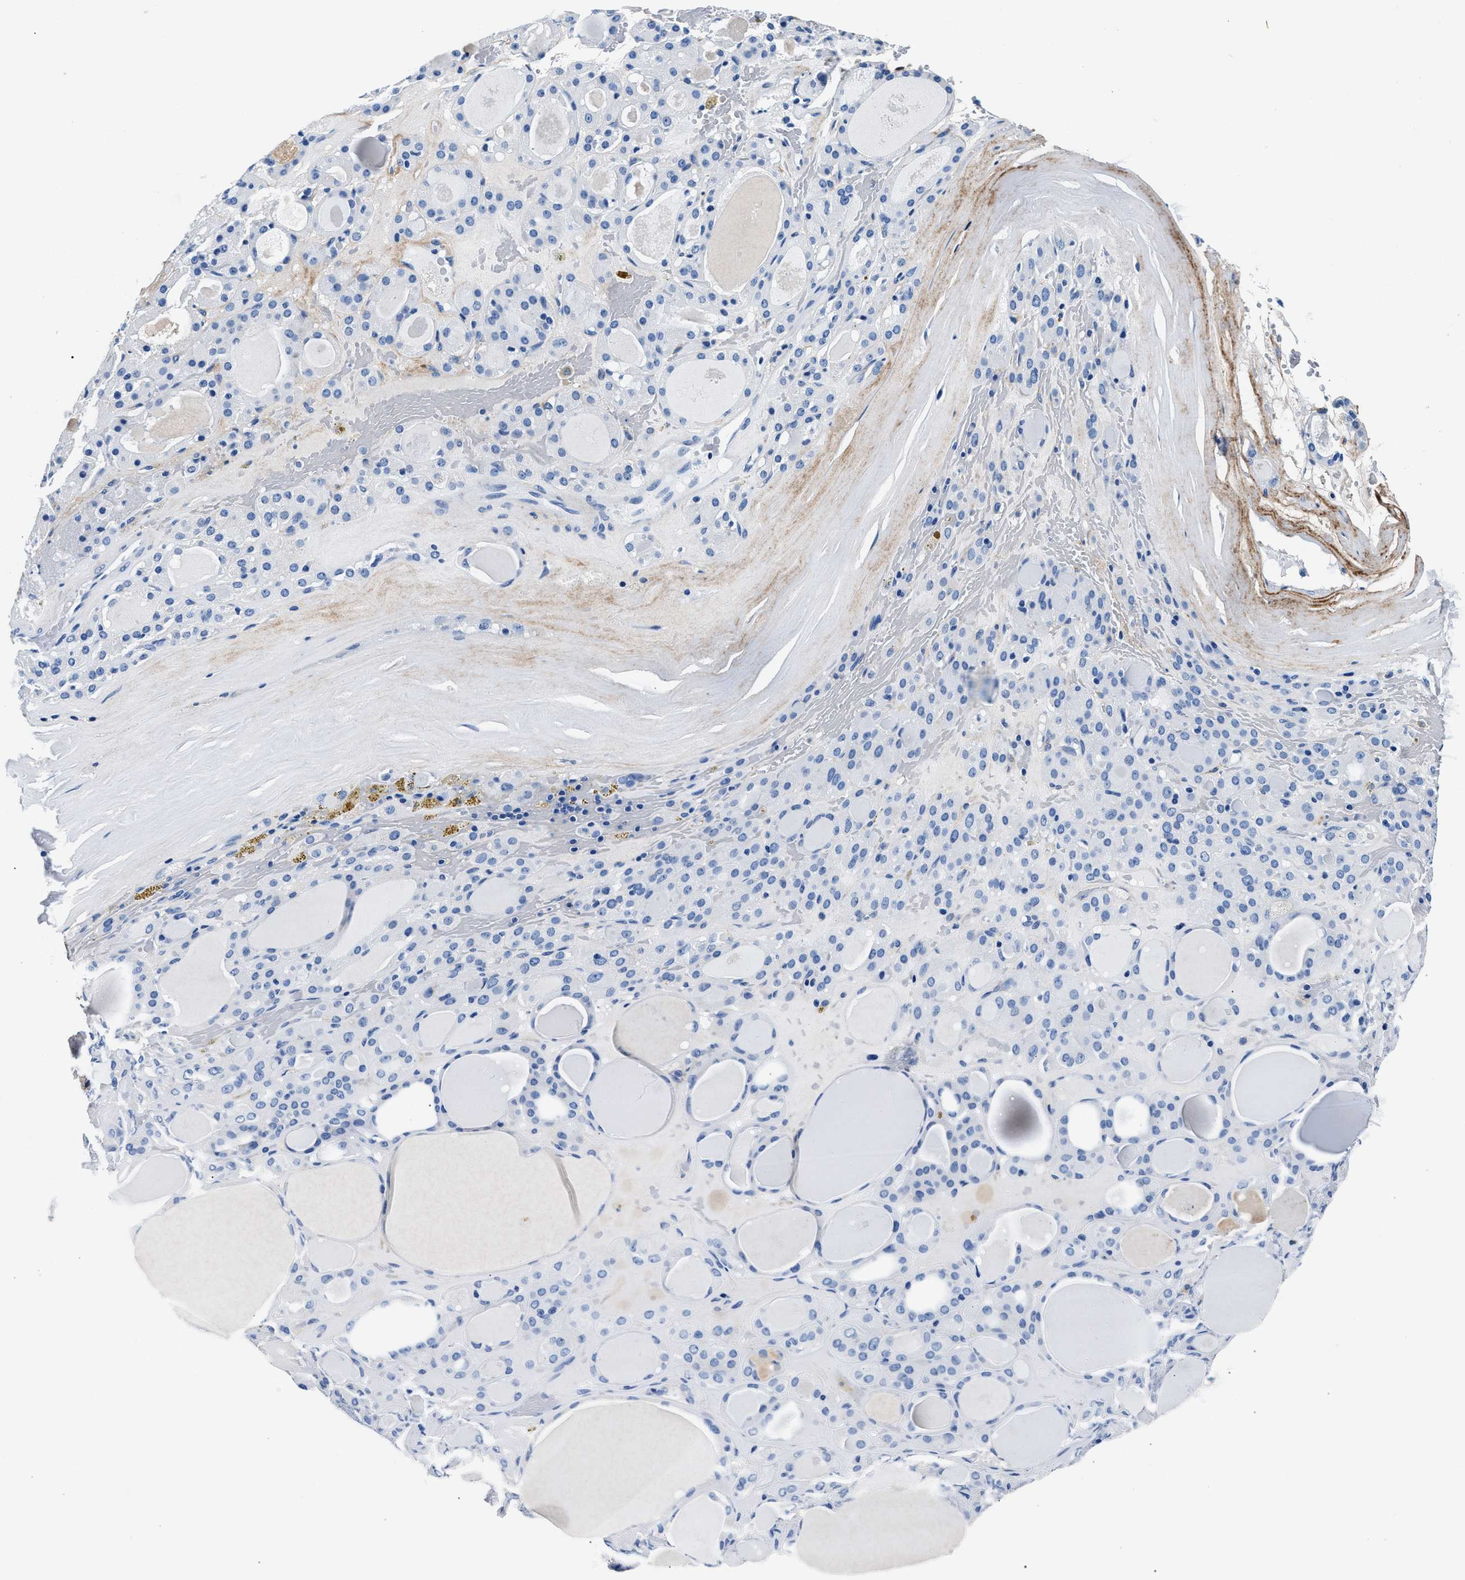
{"staining": {"intensity": "weak", "quantity": "<25%", "location": "cytoplasmic/membranous"}, "tissue": "thyroid gland", "cell_type": "Glandular cells", "image_type": "normal", "snomed": [{"axis": "morphology", "description": "Normal tissue, NOS"}, {"axis": "morphology", "description": "Carcinoma, NOS"}, {"axis": "topography", "description": "Thyroid gland"}], "caption": "A high-resolution histopathology image shows immunohistochemistry (IHC) staining of benign thyroid gland, which shows no significant staining in glandular cells.", "gene": "TNR", "patient": {"sex": "female", "age": 86}}